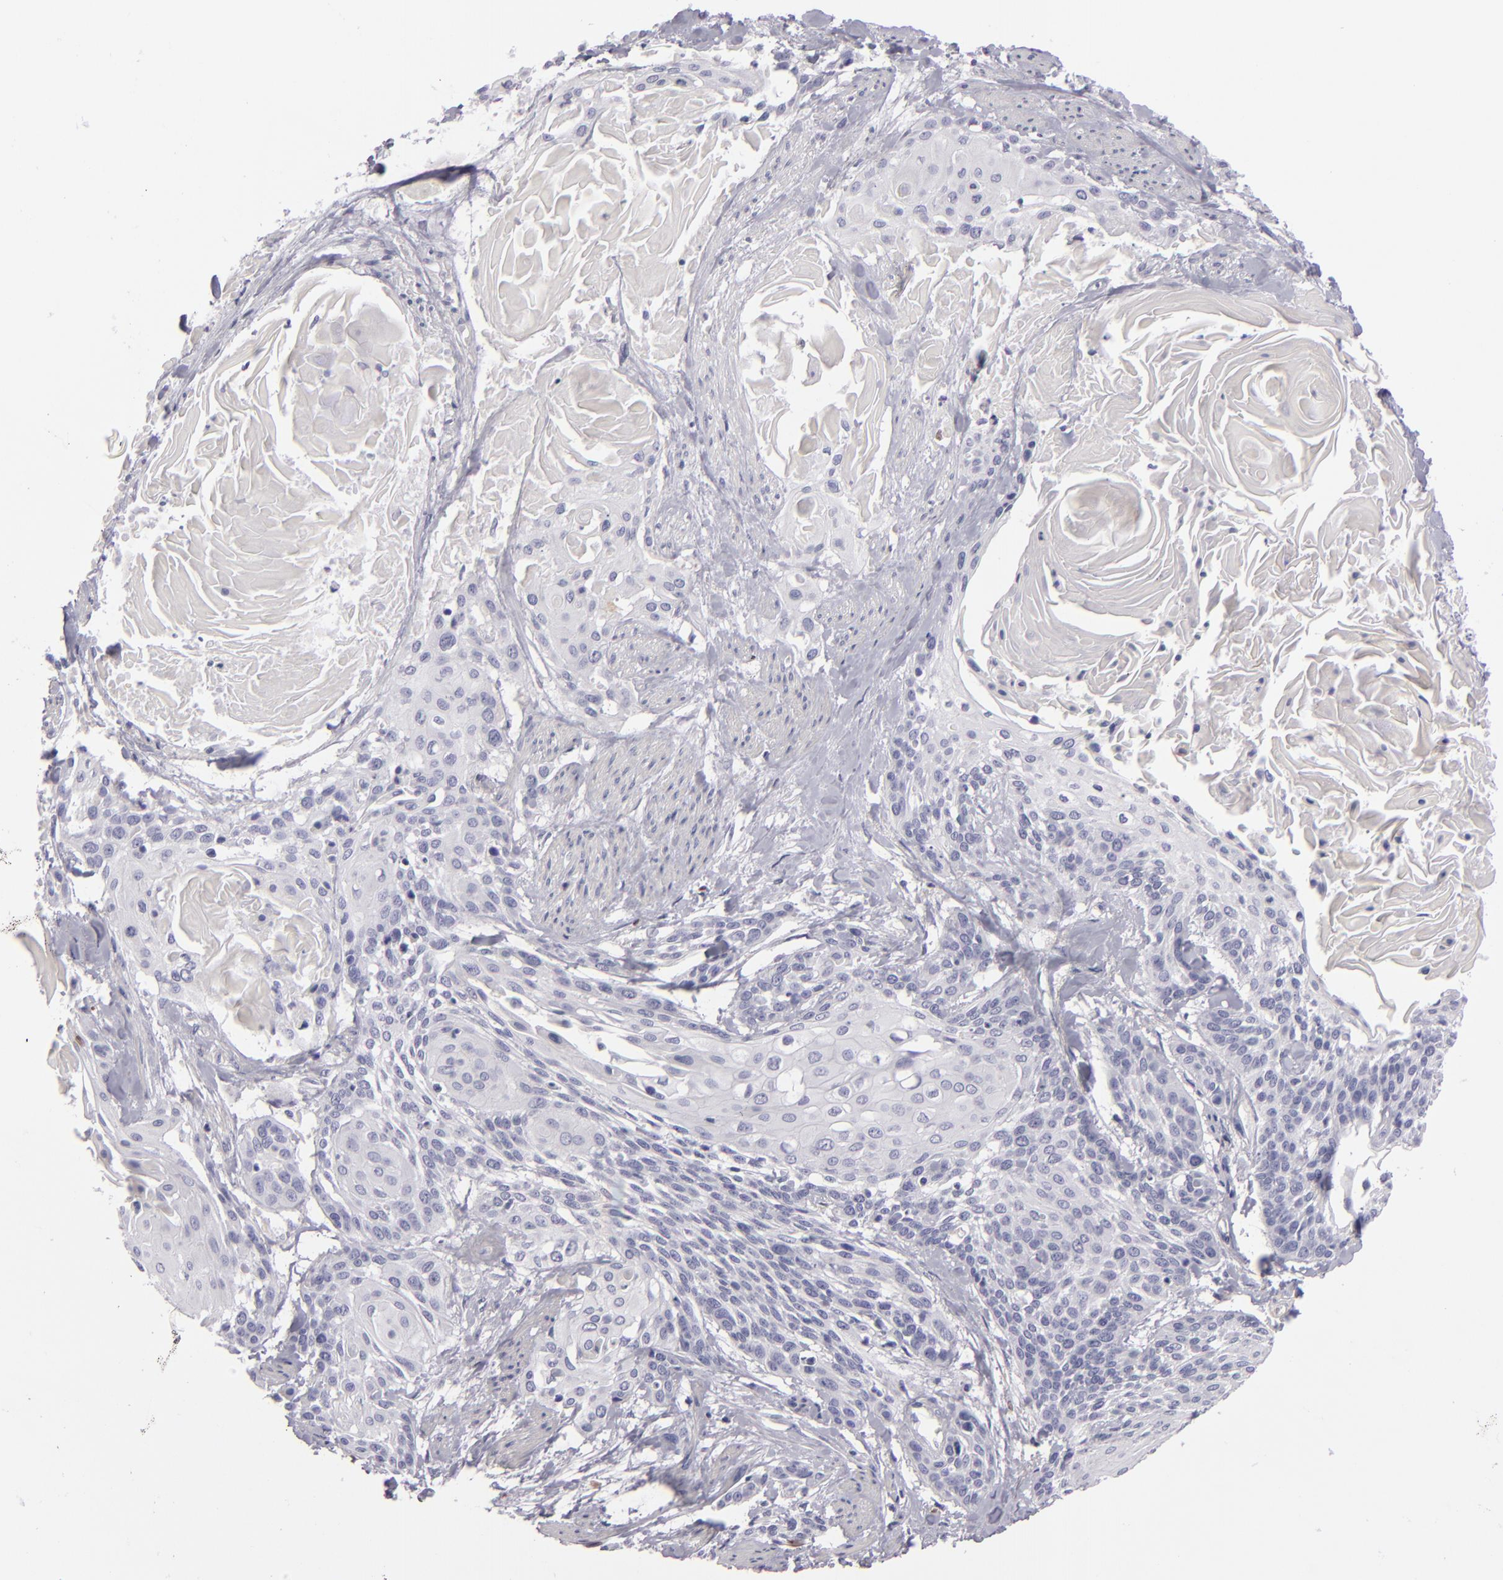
{"staining": {"intensity": "negative", "quantity": "none", "location": "none"}, "tissue": "cervical cancer", "cell_type": "Tumor cells", "image_type": "cancer", "snomed": [{"axis": "morphology", "description": "Squamous cell carcinoma, NOS"}, {"axis": "topography", "description": "Cervix"}], "caption": "Immunohistochemical staining of squamous cell carcinoma (cervical) demonstrates no significant staining in tumor cells.", "gene": "F13A1", "patient": {"sex": "female", "age": 57}}